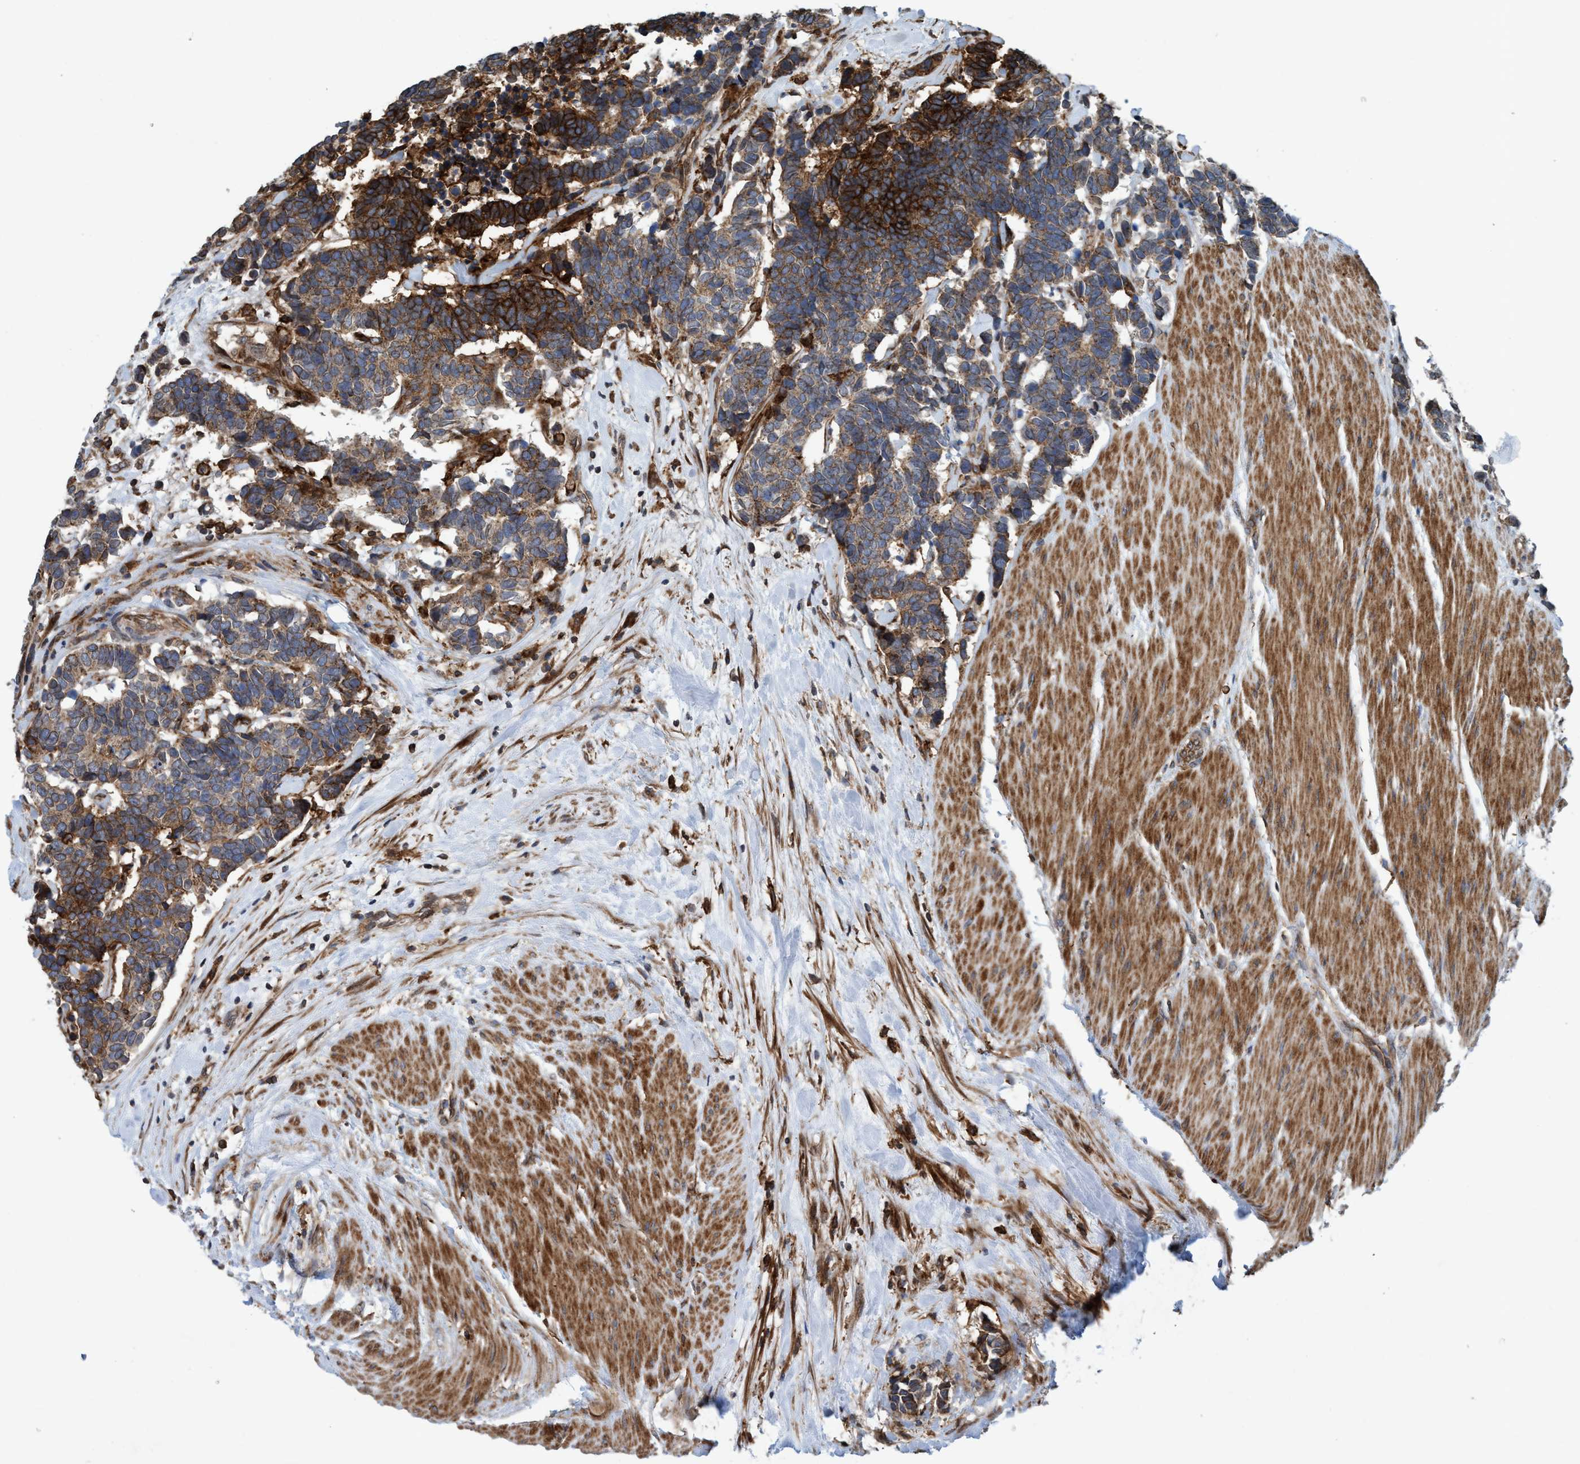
{"staining": {"intensity": "strong", "quantity": "25%-75%", "location": "cytoplasmic/membranous"}, "tissue": "carcinoid", "cell_type": "Tumor cells", "image_type": "cancer", "snomed": [{"axis": "morphology", "description": "Carcinoma, NOS"}, {"axis": "morphology", "description": "Carcinoid, malignant, NOS"}, {"axis": "topography", "description": "Urinary bladder"}], "caption": "A brown stain shows strong cytoplasmic/membranous expression of a protein in carcinoid tumor cells. The protein of interest is stained brown, and the nuclei are stained in blue (DAB IHC with brightfield microscopy, high magnification).", "gene": "SLC16A3", "patient": {"sex": "male", "age": 57}}